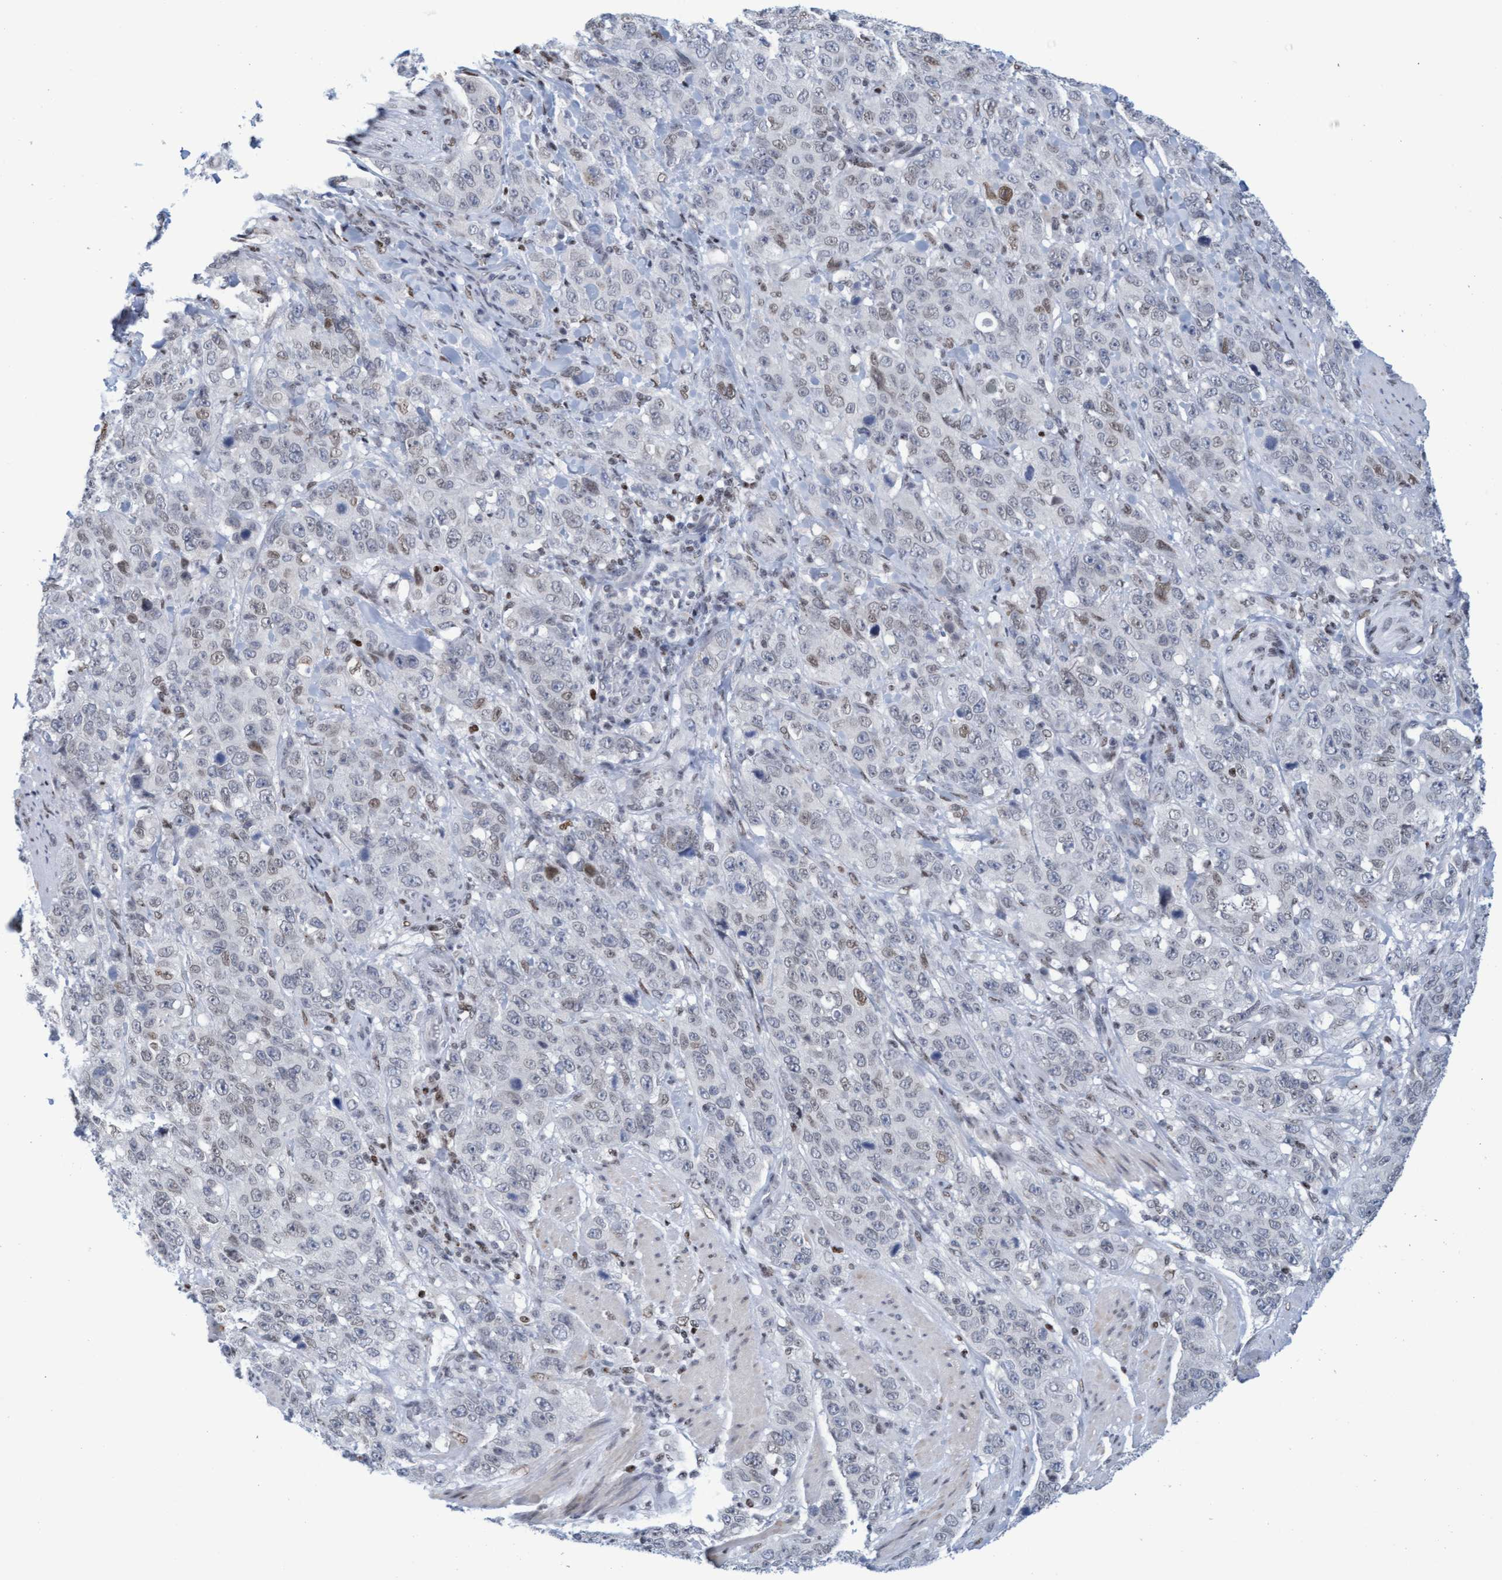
{"staining": {"intensity": "weak", "quantity": "<25%", "location": "nuclear"}, "tissue": "stomach cancer", "cell_type": "Tumor cells", "image_type": "cancer", "snomed": [{"axis": "morphology", "description": "Adenocarcinoma, NOS"}, {"axis": "topography", "description": "Stomach"}], "caption": "High power microscopy photomicrograph of an immunohistochemistry (IHC) photomicrograph of stomach cancer (adenocarcinoma), revealing no significant expression in tumor cells.", "gene": "GLRX2", "patient": {"sex": "male", "age": 48}}